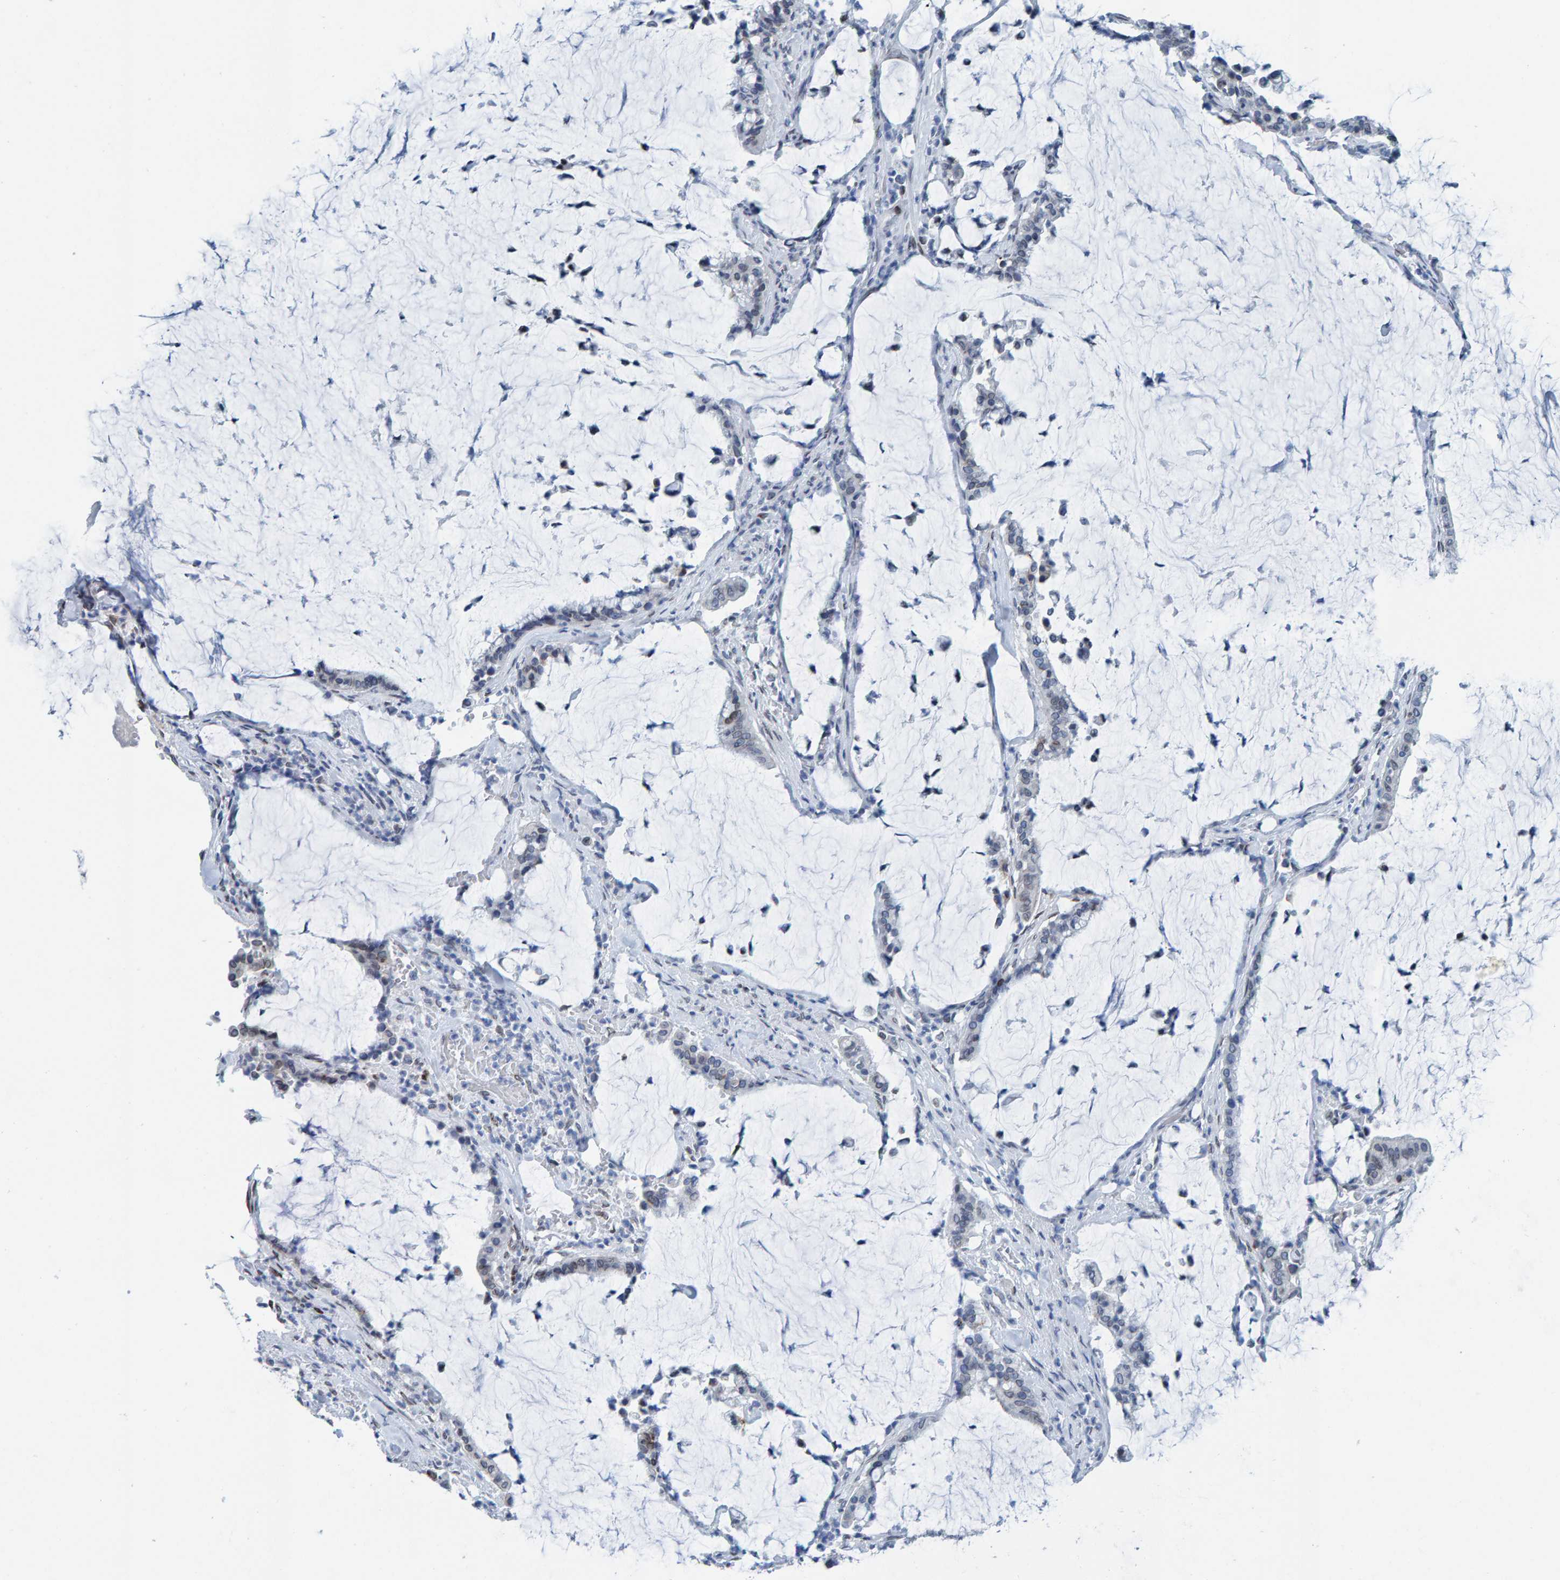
{"staining": {"intensity": "weak", "quantity": "25%-75%", "location": "cytoplasmic/membranous,nuclear"}, "tissue": "pancreatic cancer", "cell_type": "Tumor cells", "image_type": "cancer", "snomed": [{"axis": "morphology", "description": "Adenocarcinoma, NOS"}, {"axis": "topography", "description": "Pancreas"}], "caption": "A high-resolution photomicrograph shows immunohistochemistry staining of pancreatic cancer, which demonstrates weak cytoplasmic/membranous and nuclear expression in approximately 25%-75% of tumor cells.", "gene": "LMNB2", "patient": {"sex": "male", "age": 41}}